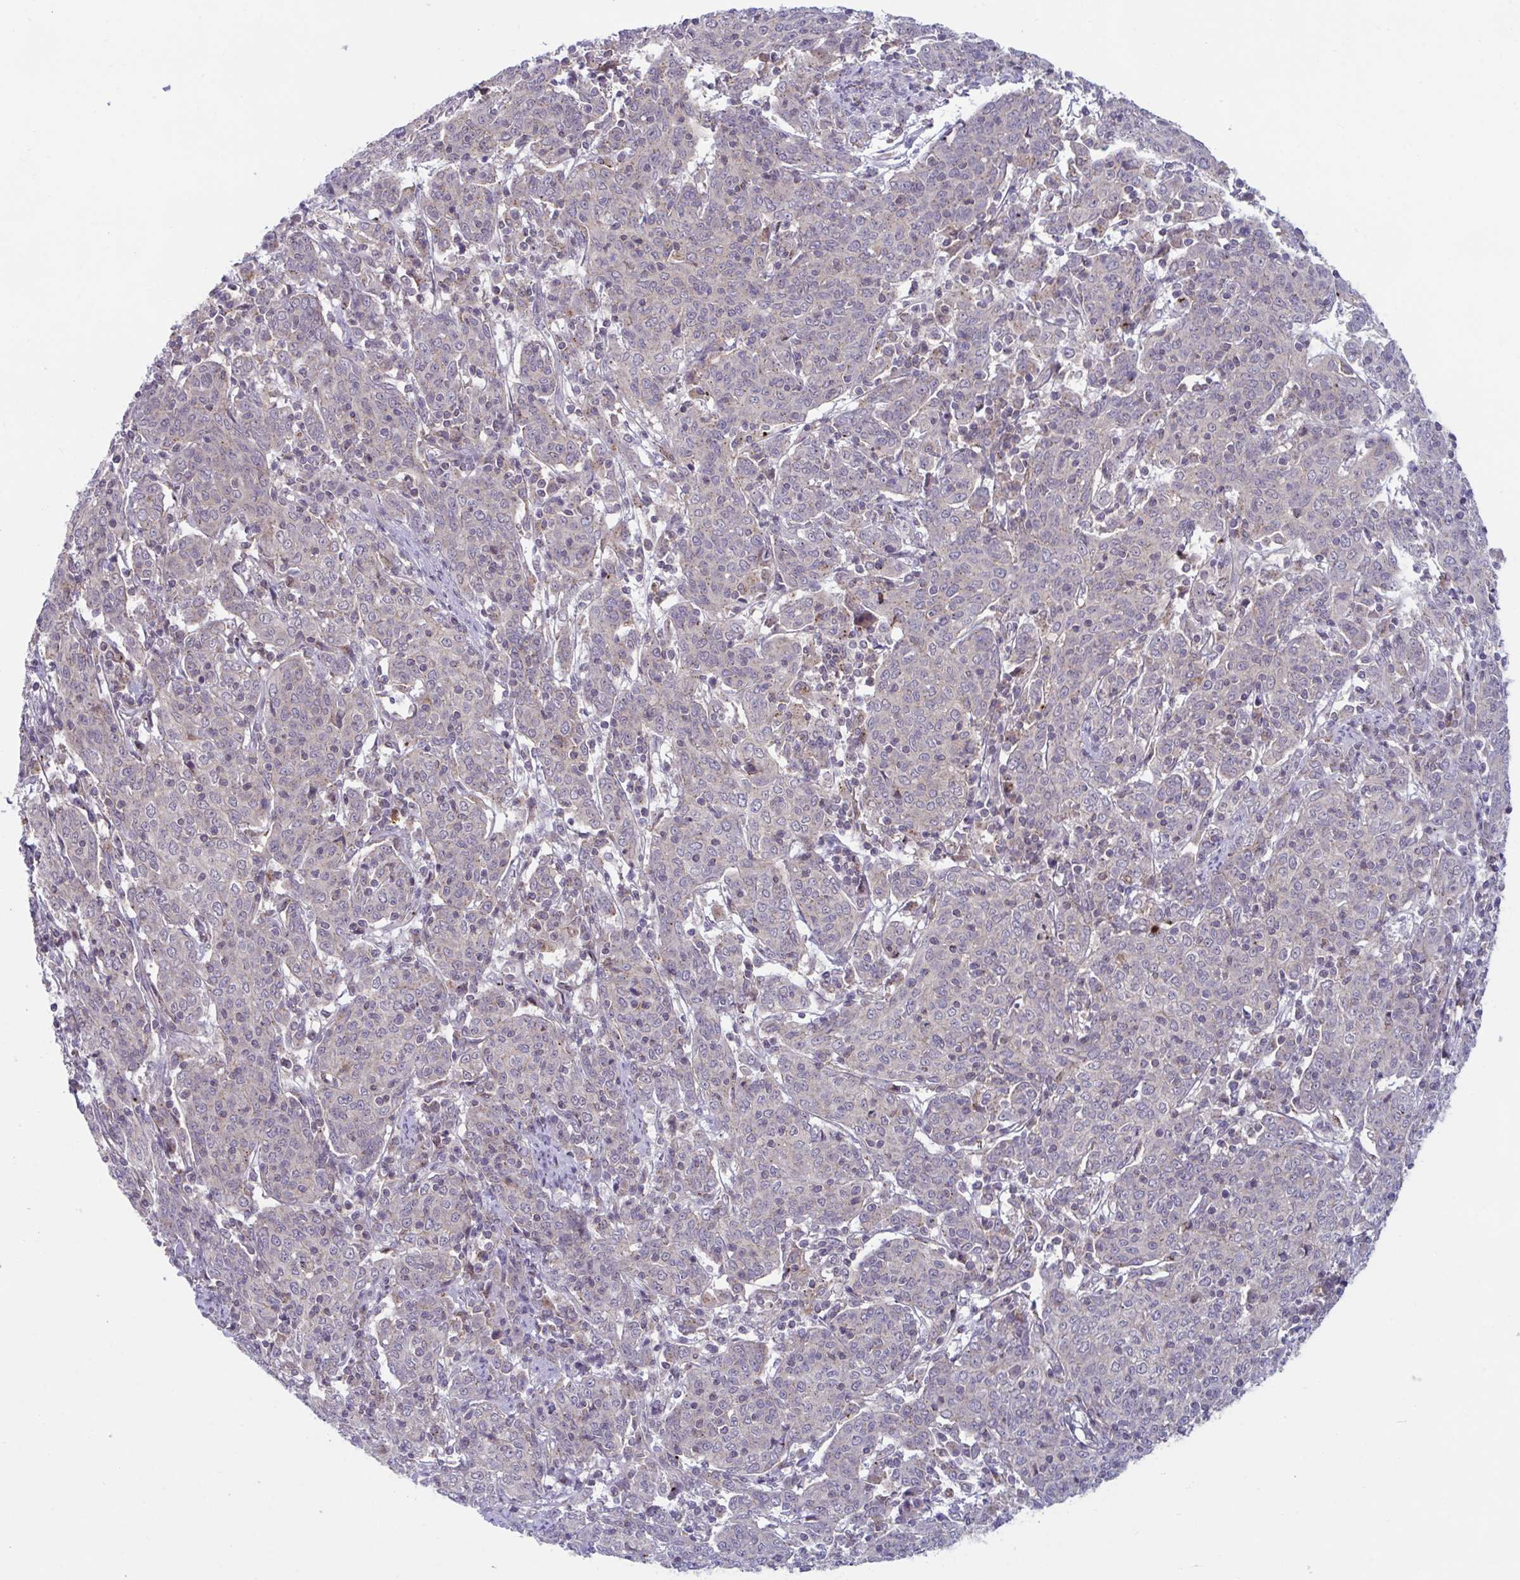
{"staining": {"intensity": "weak", "quantity": "<25%", "location": "cytoplasmic/membranous"}, "tissue": "cervical cancer", "cell_type": "Tumor cells", "image_type": "cancer", "snomed": [{"axis": "morphology", "description": "Squamous cell carcinoma, NOS"}, {"axis": "topography", "description": "Cervix"}], "caption": "Protein analysis of cervical cancer reveals no significant staining in tumor cells.", "gene": "IST1", "patient": {"sex": "female", "age": 67}}